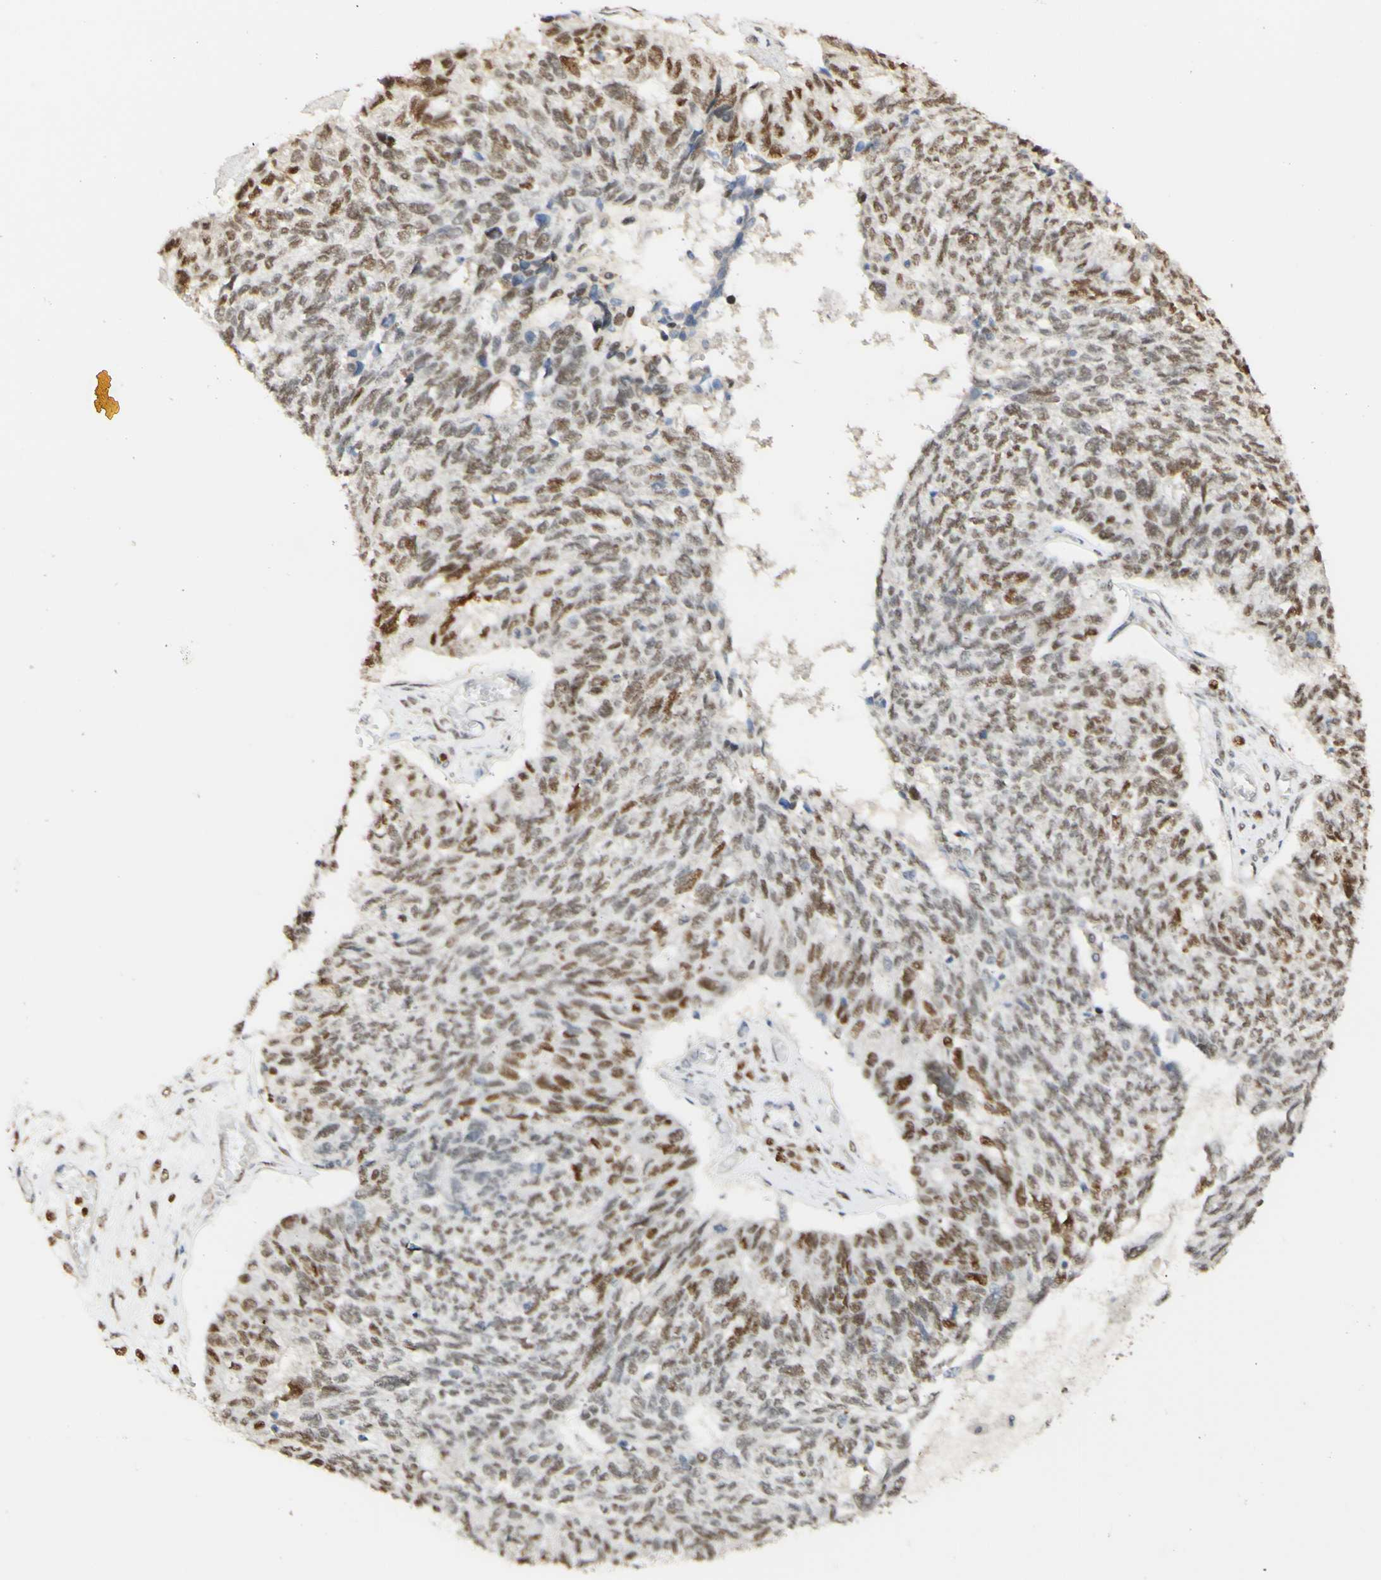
{"staining": {"intensity": "moderate", "quantity": "25%-75%", "location": "nuclear"}, "tissue": "ovarian cancer", "cell_type": "Tumor cells", "image_type": "cancer", "snomed": [{"axis": "morphology", "description": "Cystadenocarcinoma, serous, NOS"}, {"axis": "topography", "description": "Ovary"}], "caption": "This is an image of immunohistochemistry (IHC) staining of ovarian cancer (serous cystadenocarcinoma), which shows moderate positivity in the nuclear of tumor cells.", "gene": "MAP3K4", "patient": {"sex": "female", "age": 79}}